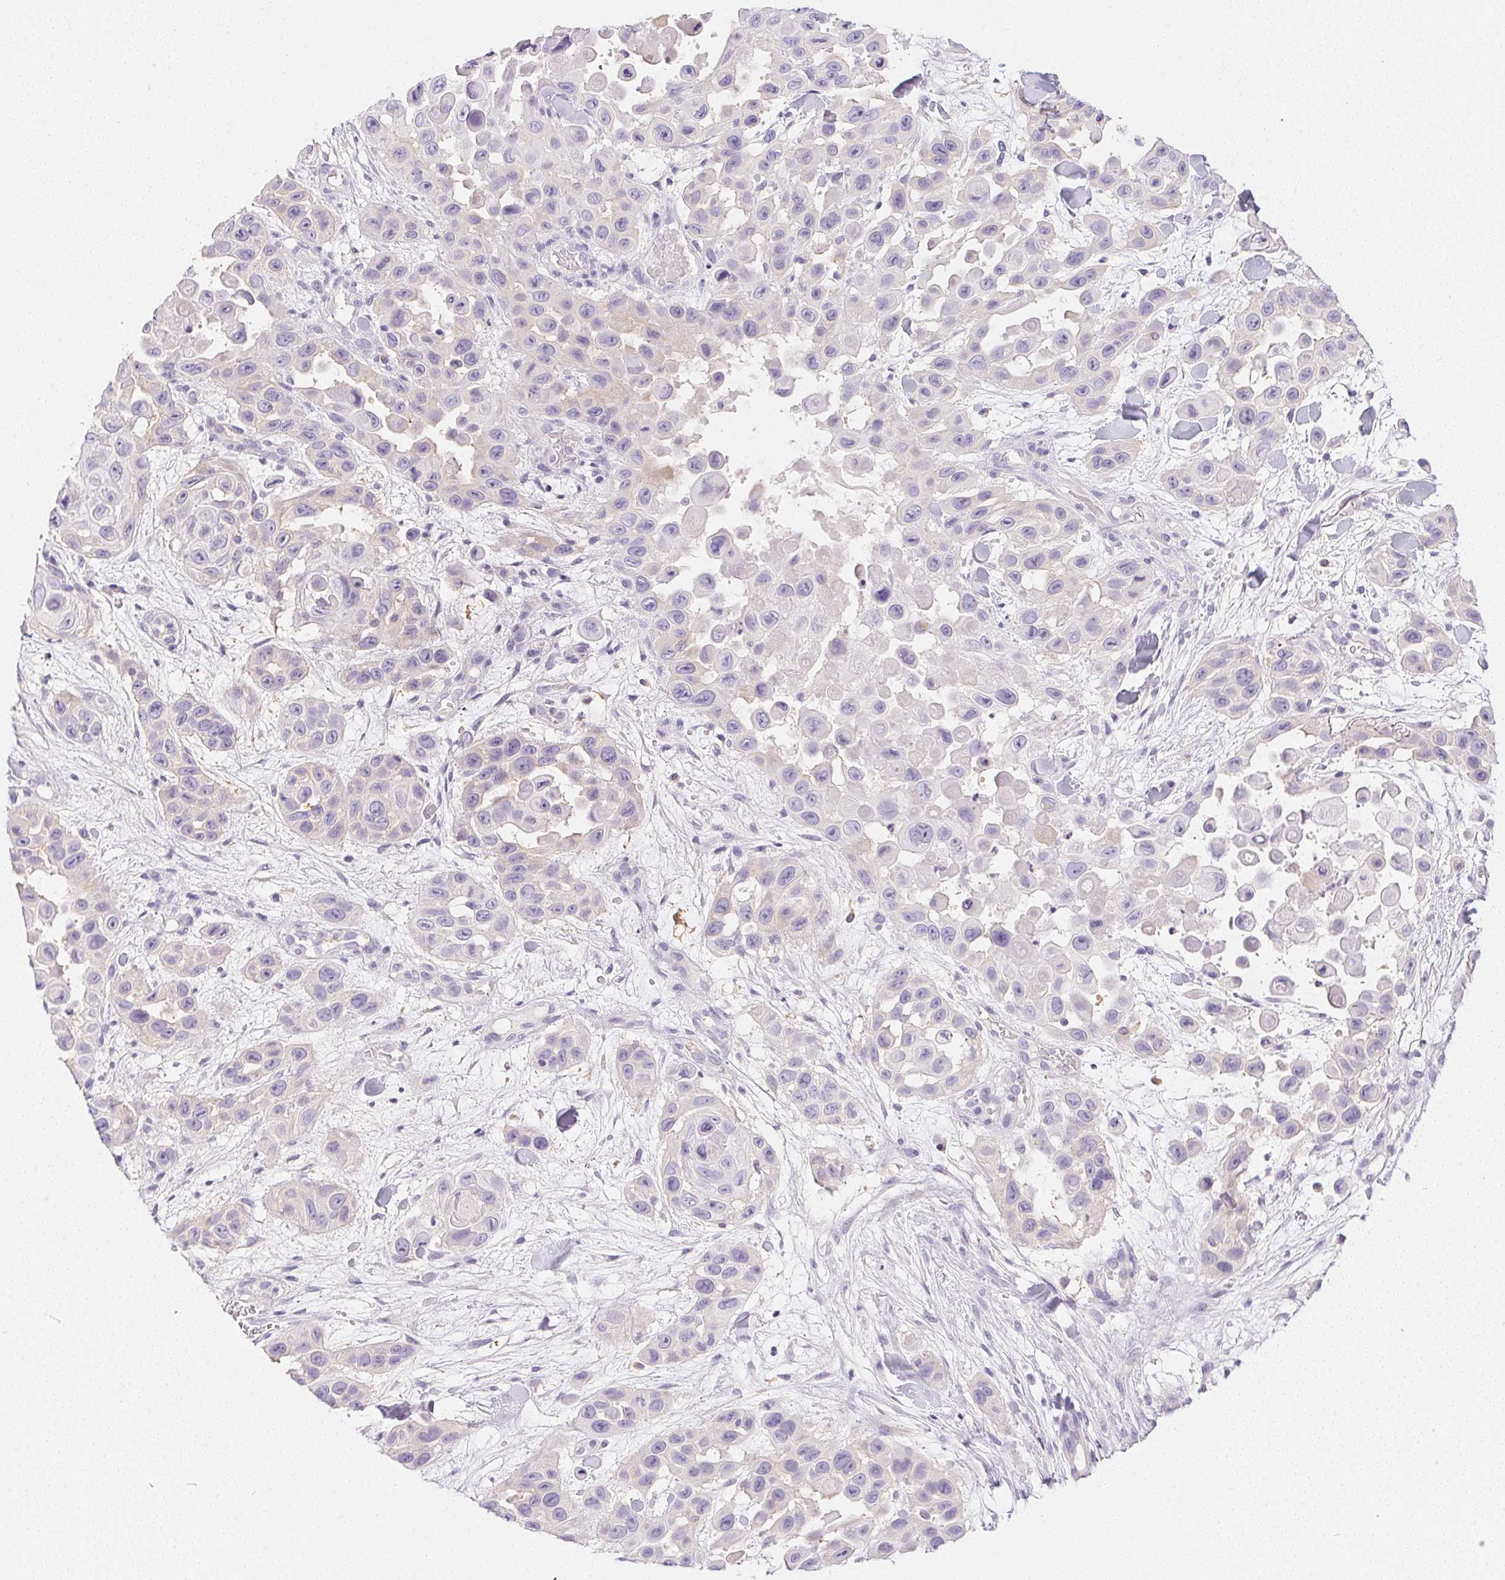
{"staining": {"intensity": "negative", "quantity": "none", "location": "none"}, "tissue": "skin cancer", "cell_type": "Tumor cells", "image_type": "cancer", "snomed": [{"axis": "morphology", "description": "Squamous cell carcinoma, NOS"}, {"axis": "topography", "description": "Skin"}], "caption": "IHC of skin squamous cell carcinoma displays no expression in tumor cells. (Brightfield microscopy of DAB immunohistochemistry at high magnification).", "gene": "SLC17A7", "patient": {"sex": "male", "age": 81}}